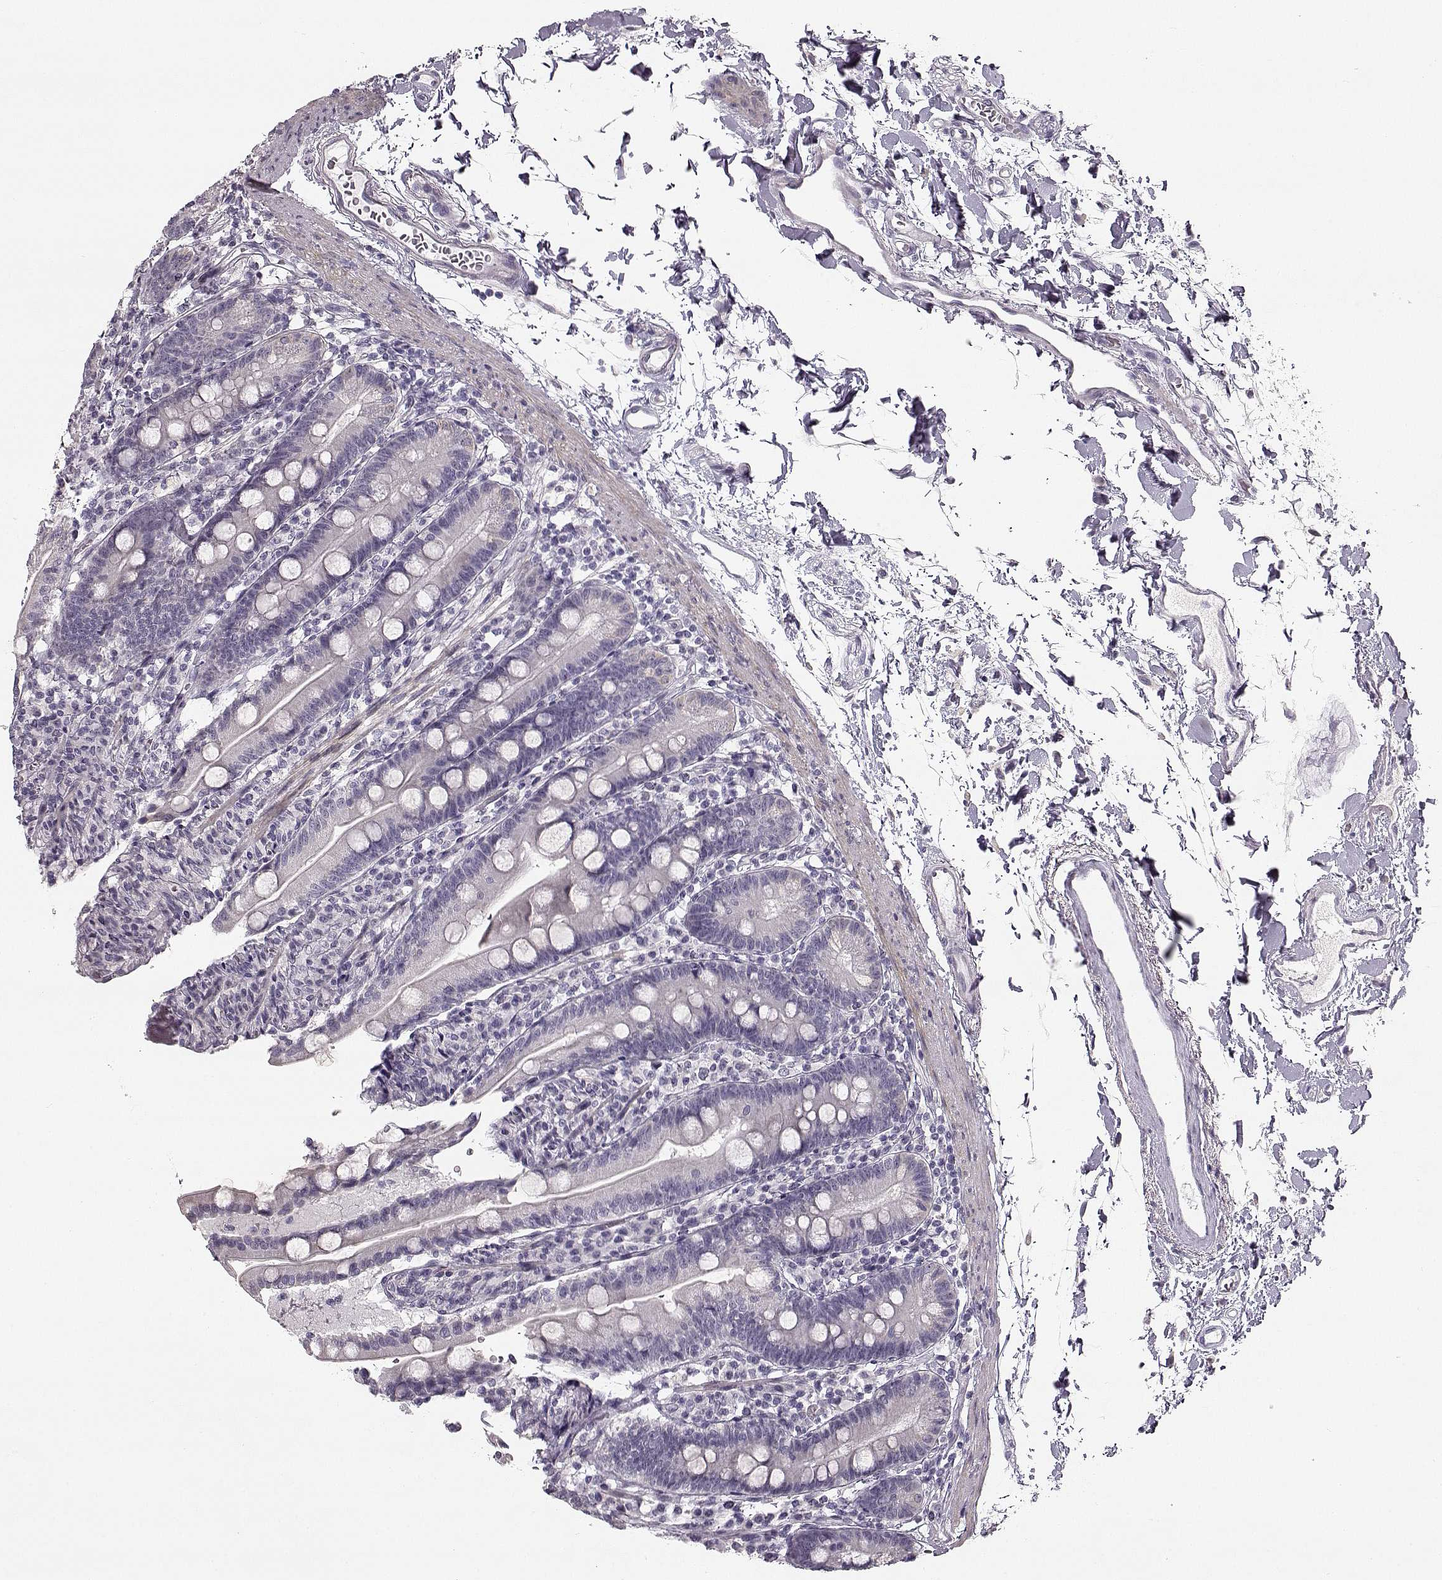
{"staining": {"intensity": "negative", "quantity": "none", "location": "none"}, "tissue": "duodenum", "cell_type": "Glandular cells", "image_type": "normal", "snomed": [{"axis": "morphology", "description": "Normal tissue, NOS"}, {"axis": "topography", "description": "Duodenum"}], "caption": "IHC photomicrograph of normal duodenum: duodenum stained with DAB shows no significant protein staining in glandular cells.", "gene": "MAP6D1", "patient": {"sex": "female", "age": 67}}